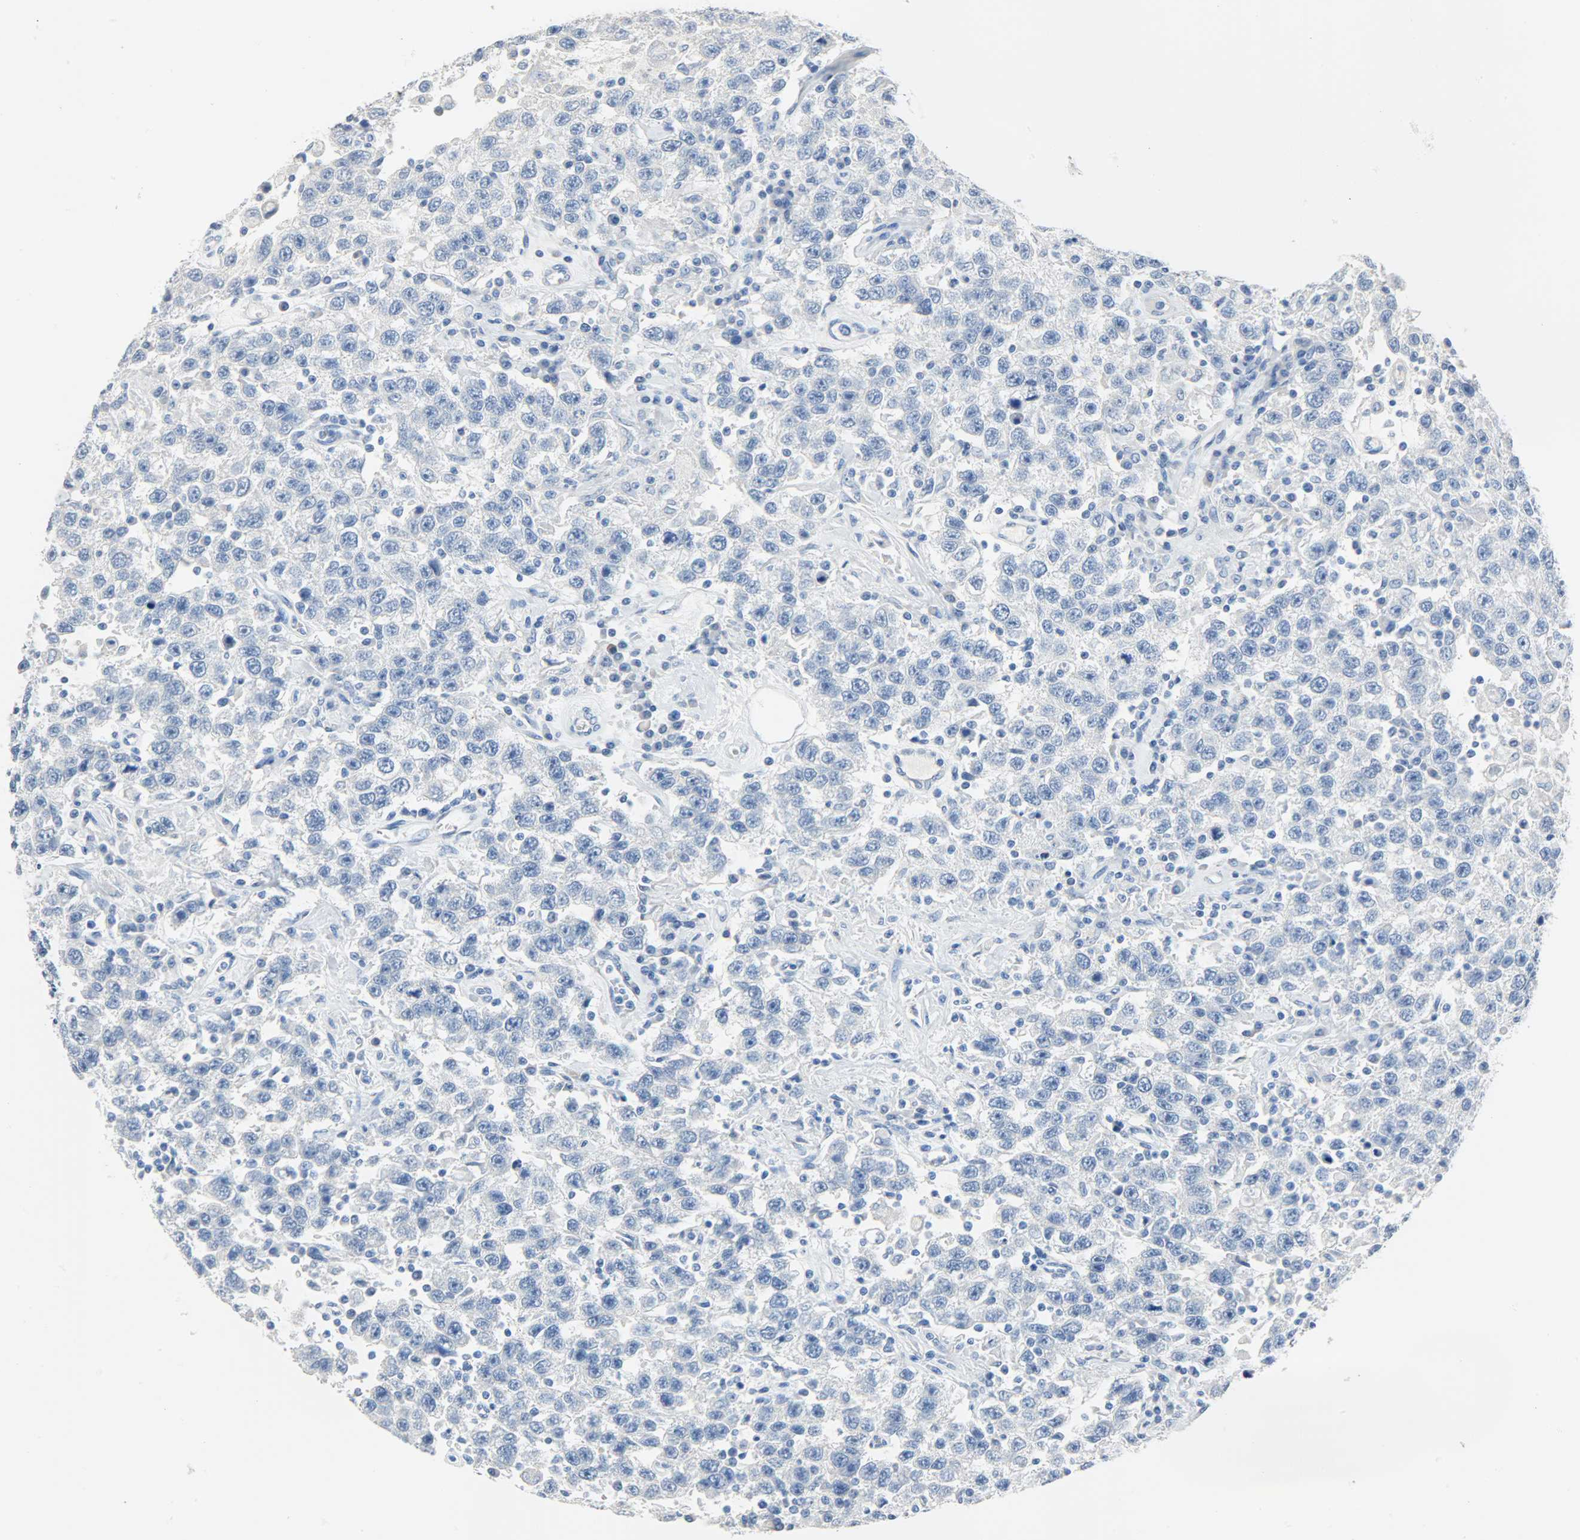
{"staining": {"intensity": "negative", "quantity": "none", "location": "none"}, "tissue": "testis cancer", "cell_type": "Tumor cells", "image_type": "cancer", "snomed": [{"axis": "morphology", "description": "Seminoma, NOS"}, {"axis": "topography", "description": "Testis"}], "caption": "This is an immunohistochemistry (IHC) histopathology image of seminoma (testis). There is no staining in tumor cells.", "gene": "CA3", "patient": {"sex": "male", "age": 41}}